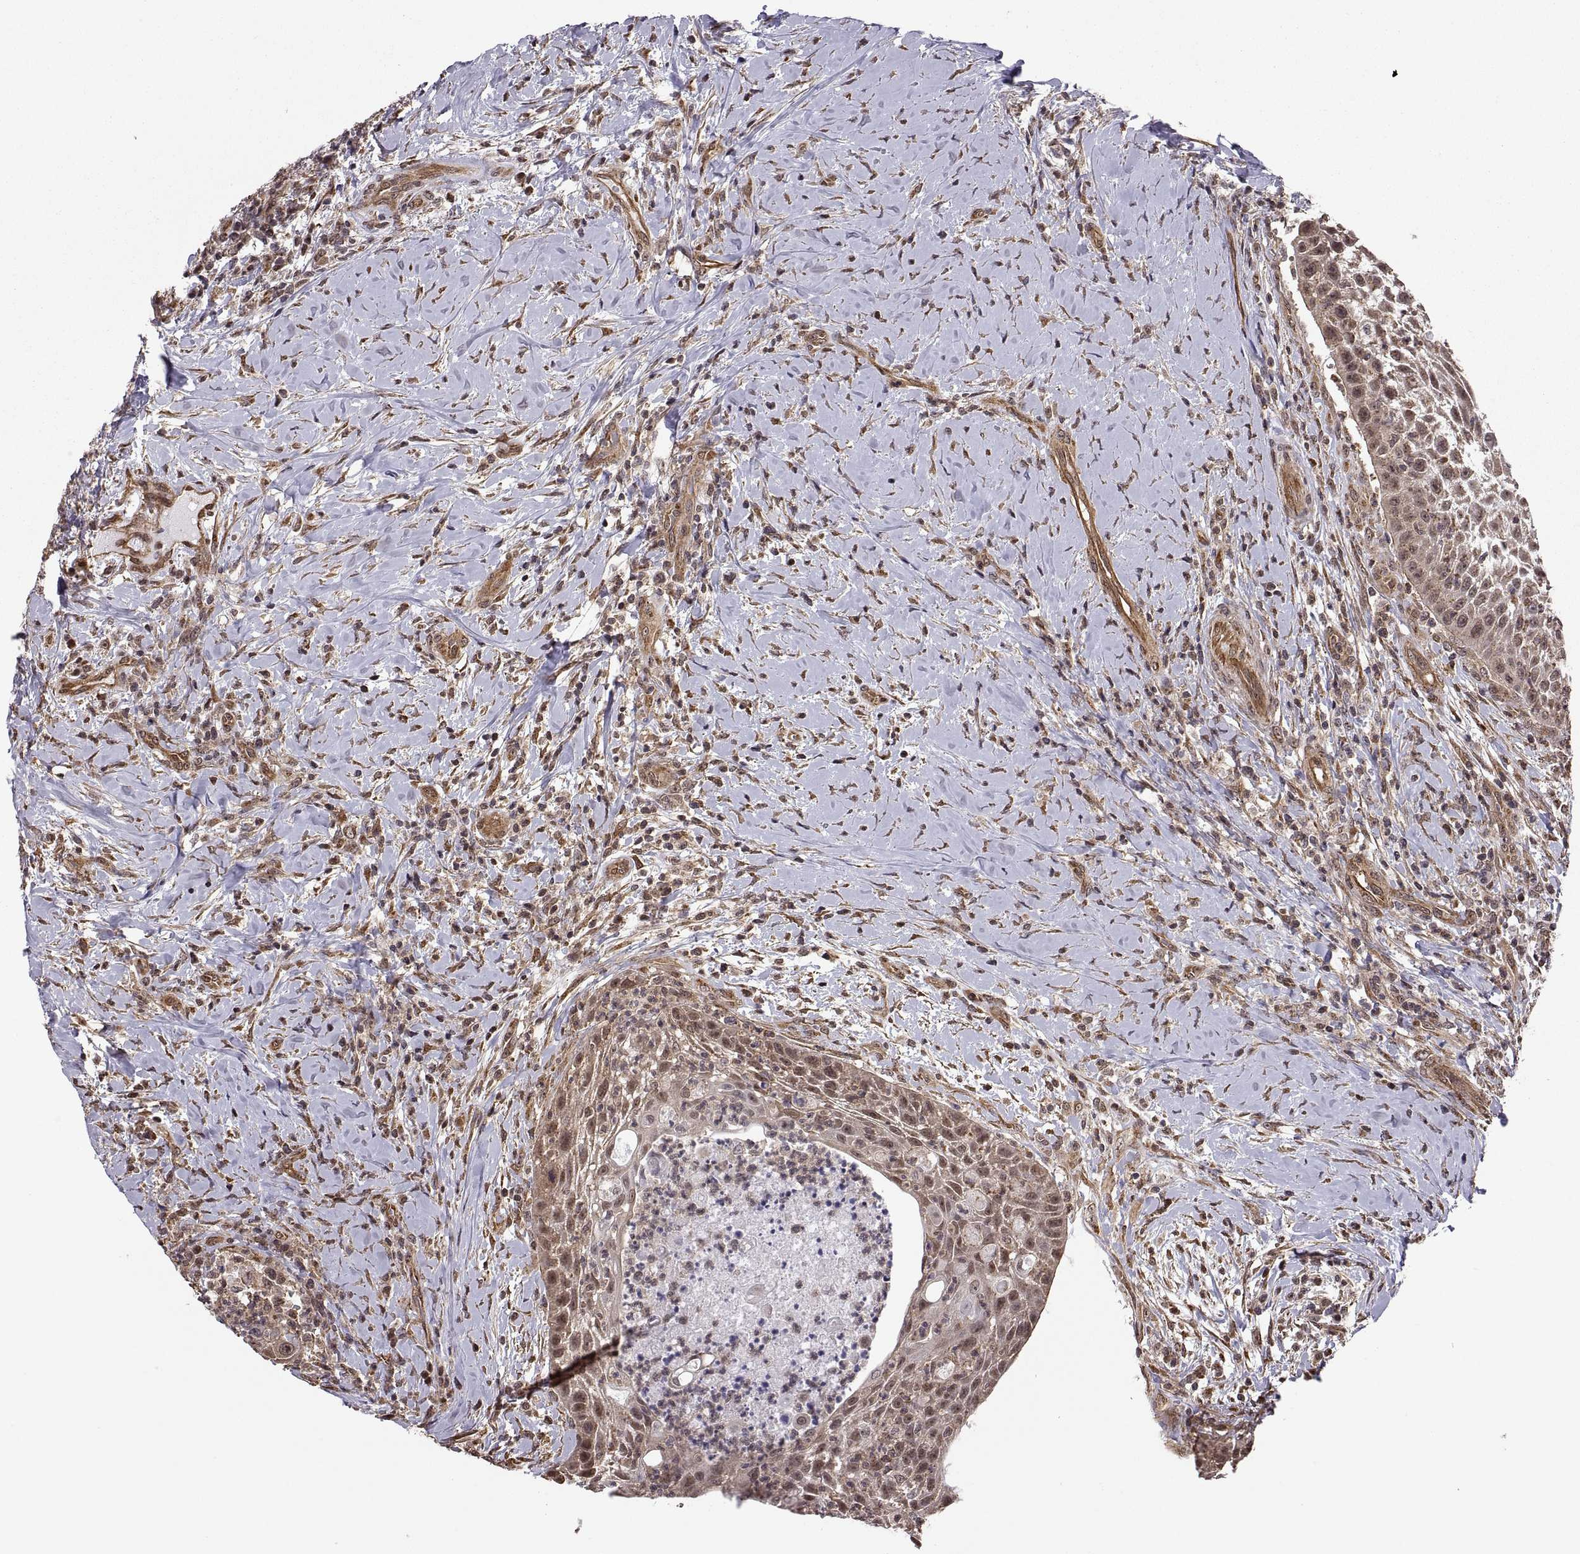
{"staining": {"intensity": "weak", "quantity": ">75%", "location": "cytoplasmic/membranous"}, "tissue": "head and neck cancer", "cell_type": "Tumor cells", "image_type": "cancer", "snomed": [{"axis": "morphology", "description": "Squamous cell carcinoma, NOS"}, {"axis": "topography", "description": "Head-Neck"}], "caption": "Immunohistochemical staining of head and neck squamous cell carcinoma displays low levels of weak cytoplasmic/membranous protein expression in about >75% of tumor cells.", "gene": "ARRB1", "patient": {"sex": "male", "age": 69}}